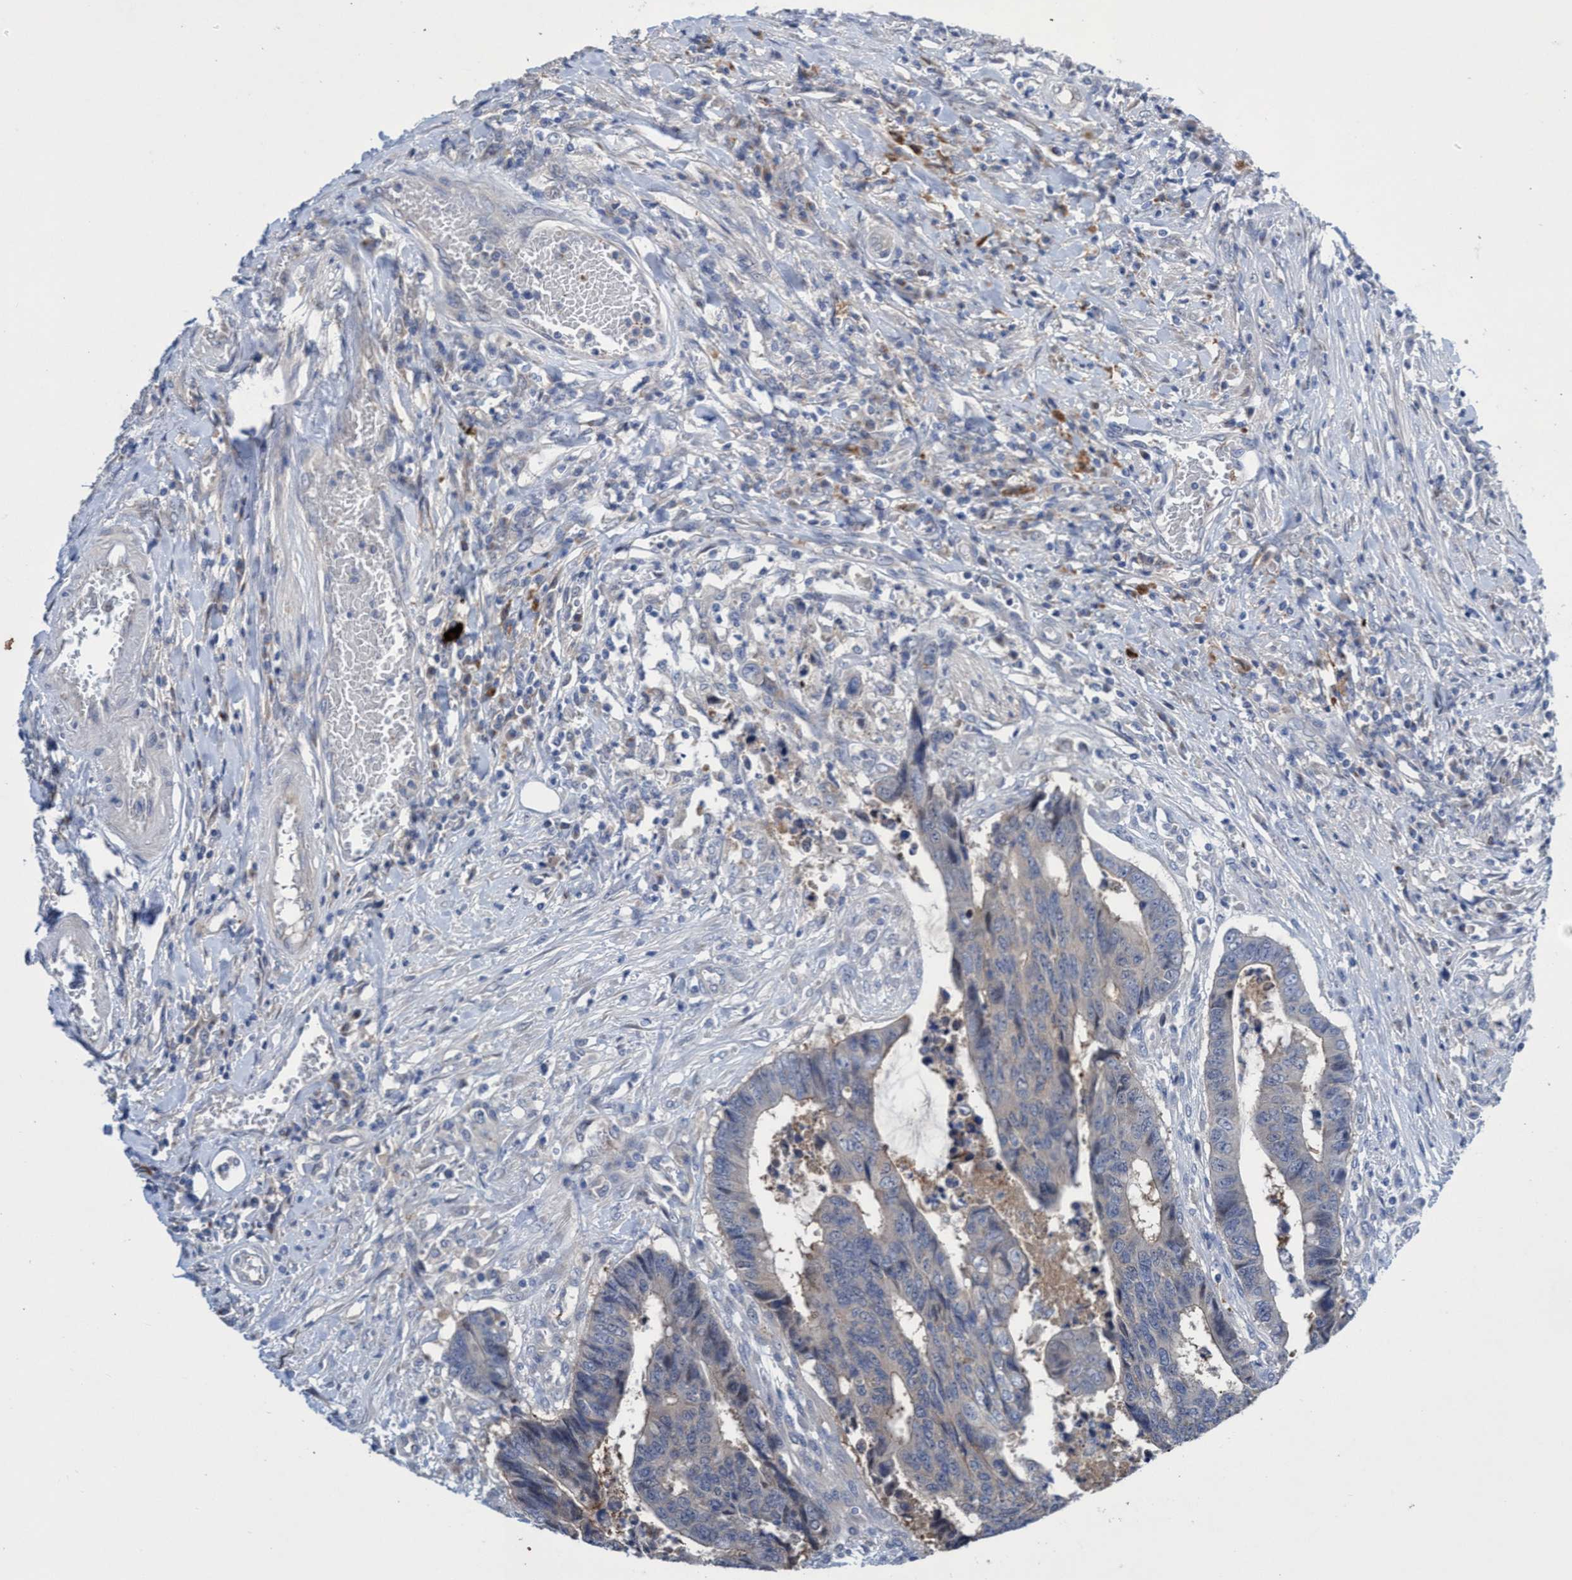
{"staining": {"intensity": "negative", "quantity": "none", "location": "none"}, "tissue": "colorectal cancer", "cell_type": "Tumor cells", "image_type": "cancer", "snomed": [{"axis": "morphology", "description": "Adenocarcinoma, NOS"}, {"axis": "topography", "description": "Rectum"}], "caption": "There is no significant expression in tumor cells of colorectal cancer (adenocarcinoma).", "gene": "SVEP1", "patient": {"sex": "male", "age": 84}}